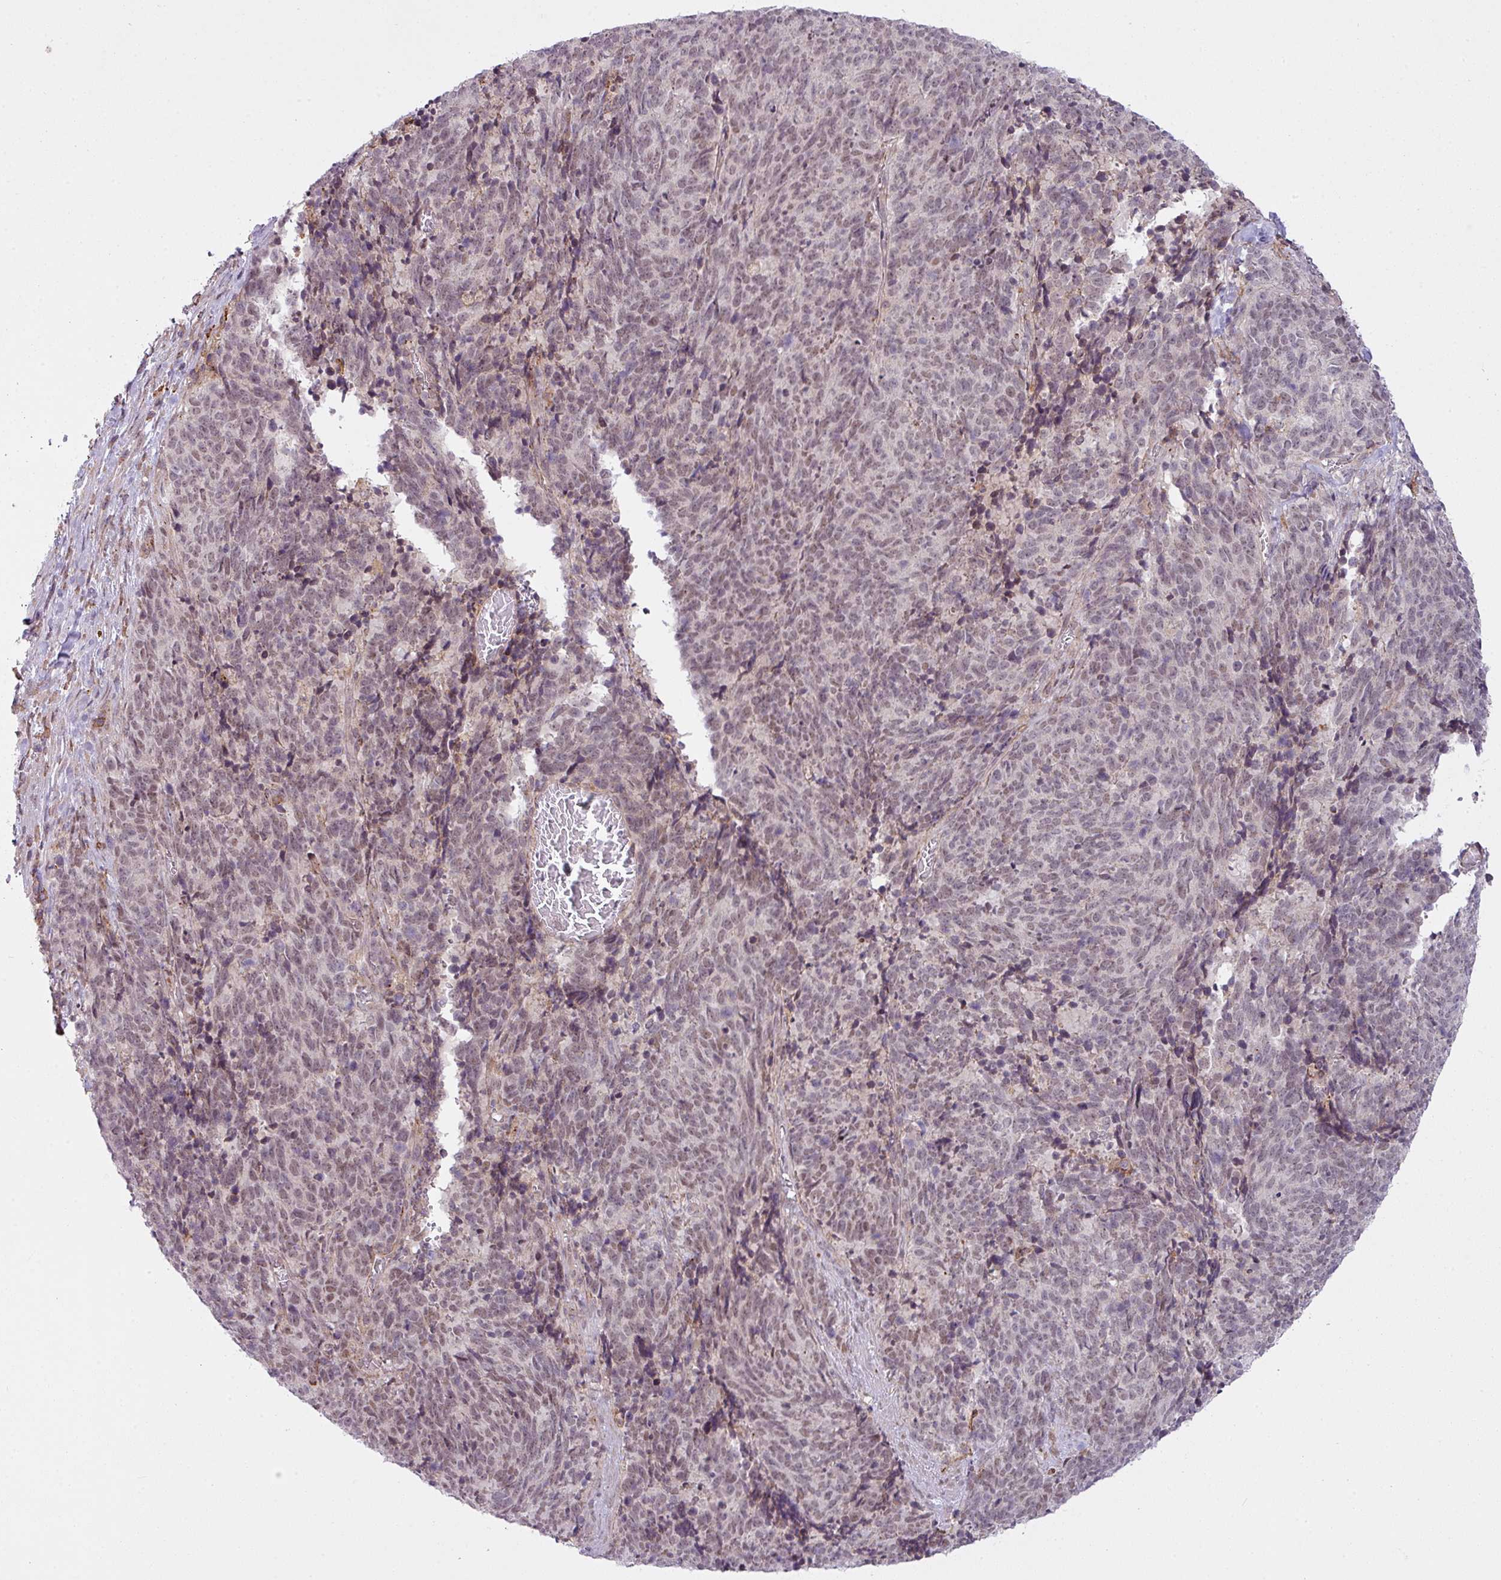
{"staining": {"intensity": "weak", "quantity": "25%-75%", "location": "nuclear"}, "tissue": "cervical cancer", "cell_type": "Tumor cells", "image_type": "cancer", "snomed": [{"axis": "morphology", "description": "Squamous cell carcinoma, NOS"}, {"axis": "topography", "description": "Cervix"}], "caption": "Weak nuclear positivity for a protein is identified in about 25%-75% of tumor cells of cervical cancer using IHC.", "gene": "ZC2HC1C", "patient": {"sex": "female", "age": 29}}